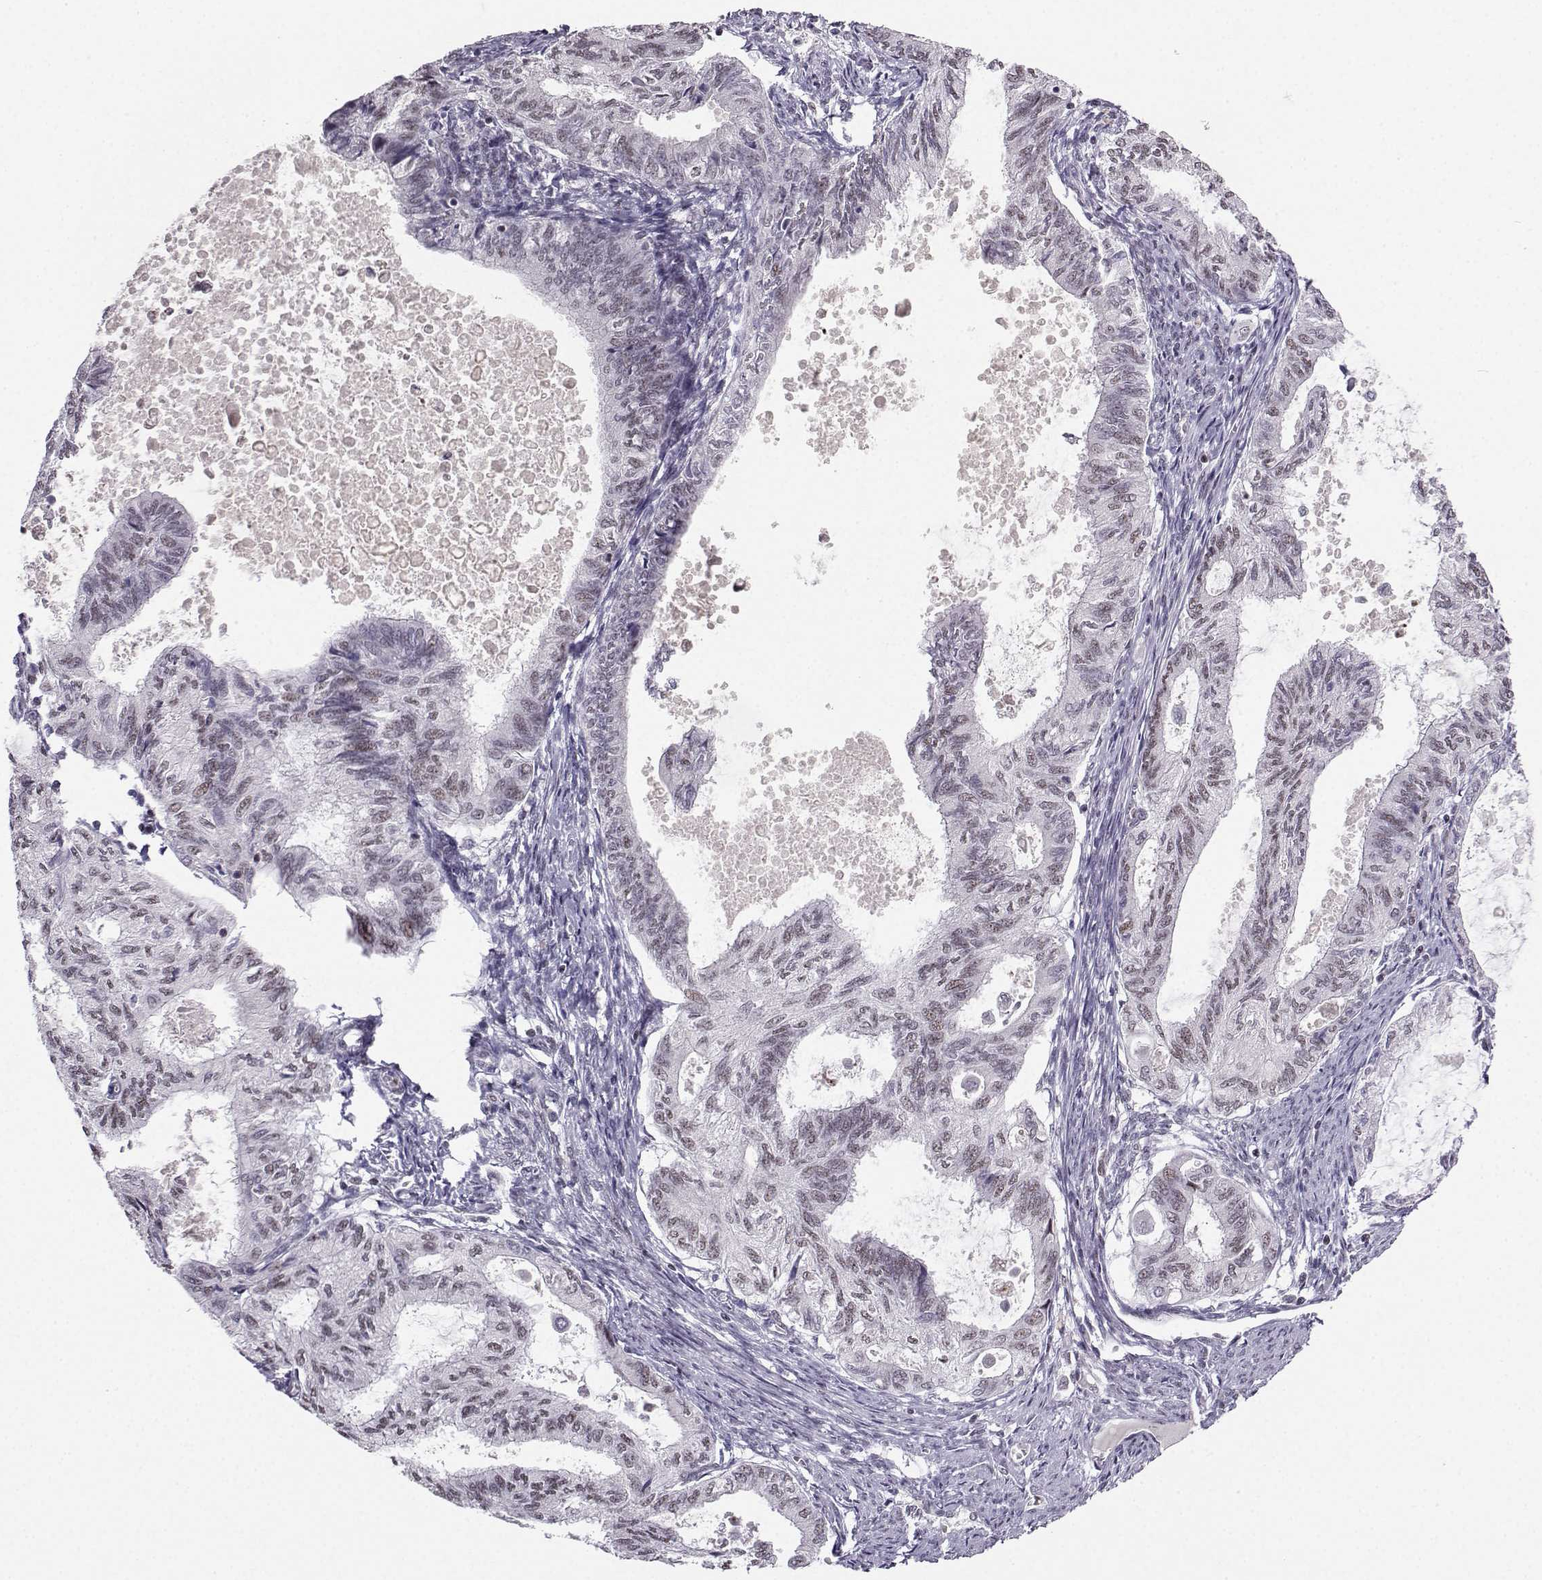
{"staining": {"intensity": "weak", "quantity": ">75%", "location": "nuclear"}, "tissue": "endometrial cancer", "cell_type": "Tumor cells", "image_type": "cancer", "snomed": [{"axis": "morphology", "description": "Adenocarcinoma, NOS"}, {"axis": "topography", "description": "Endometrium"}], "caption": "Brown immunohistochemical staining in human adenocarcinoma (endometrial) exhibits weak nuclear staining in about >75% of tumor cells.", "gene": "LIN28A", "patient": {"sex": "female", "age": 86}}